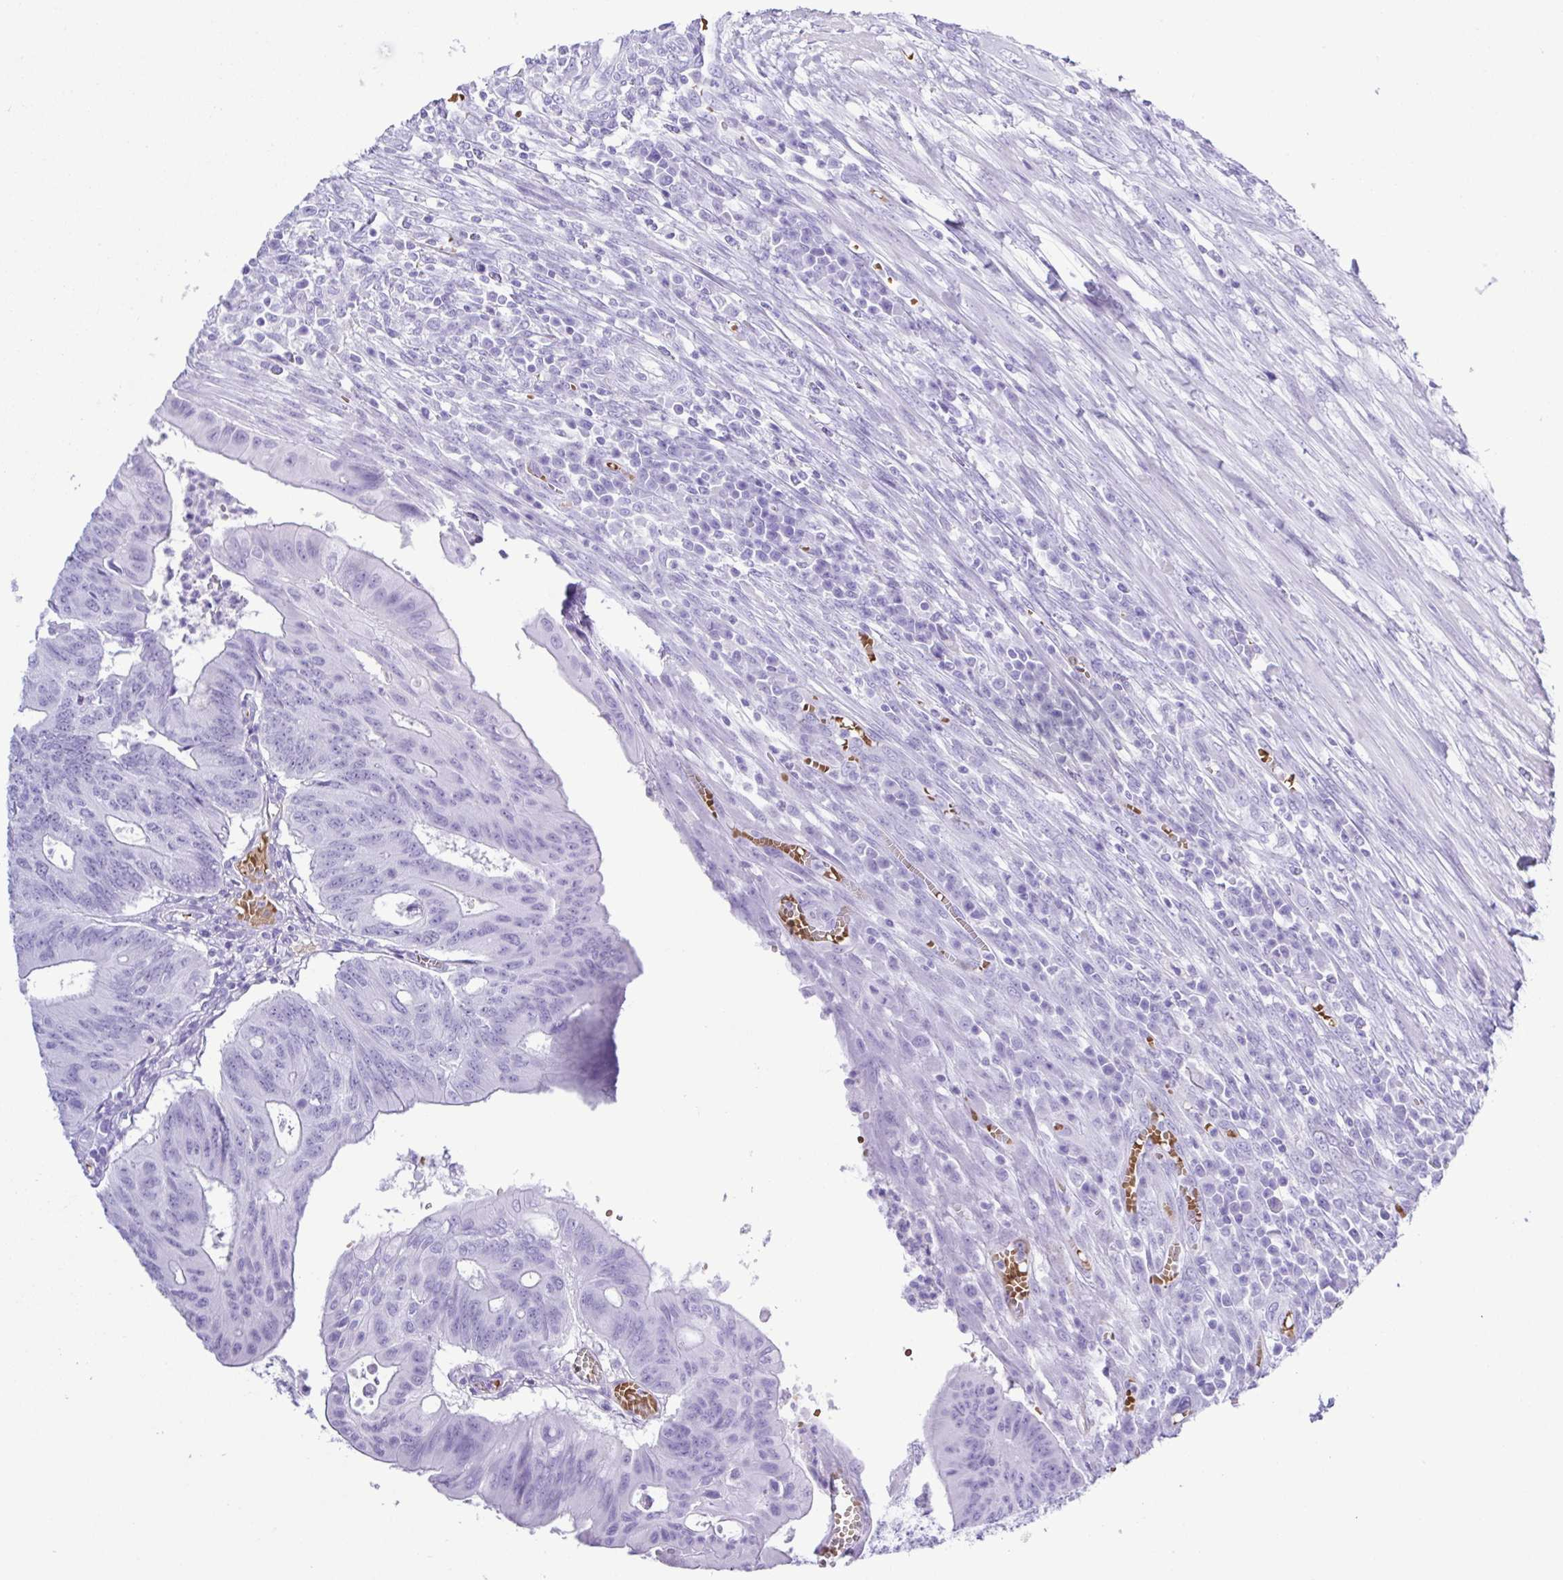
{"staining": {"intensity": "negative", "quantity": "none", "location": "none"}, "tissue": "colorectal cancer", "cell_type": "Tumor cells", "image_type": "cancer", "snomed": [{"axis": "morphology", "description": "Adenocarcinoma, NOS"}, {"axis": "topography", "description": "Colon"}], "caption": "Tumor cells are negative for brown protein staining in colorectal cancer.", "gene": "SYT1", "patient": {"sex": "male", "age": 65}}